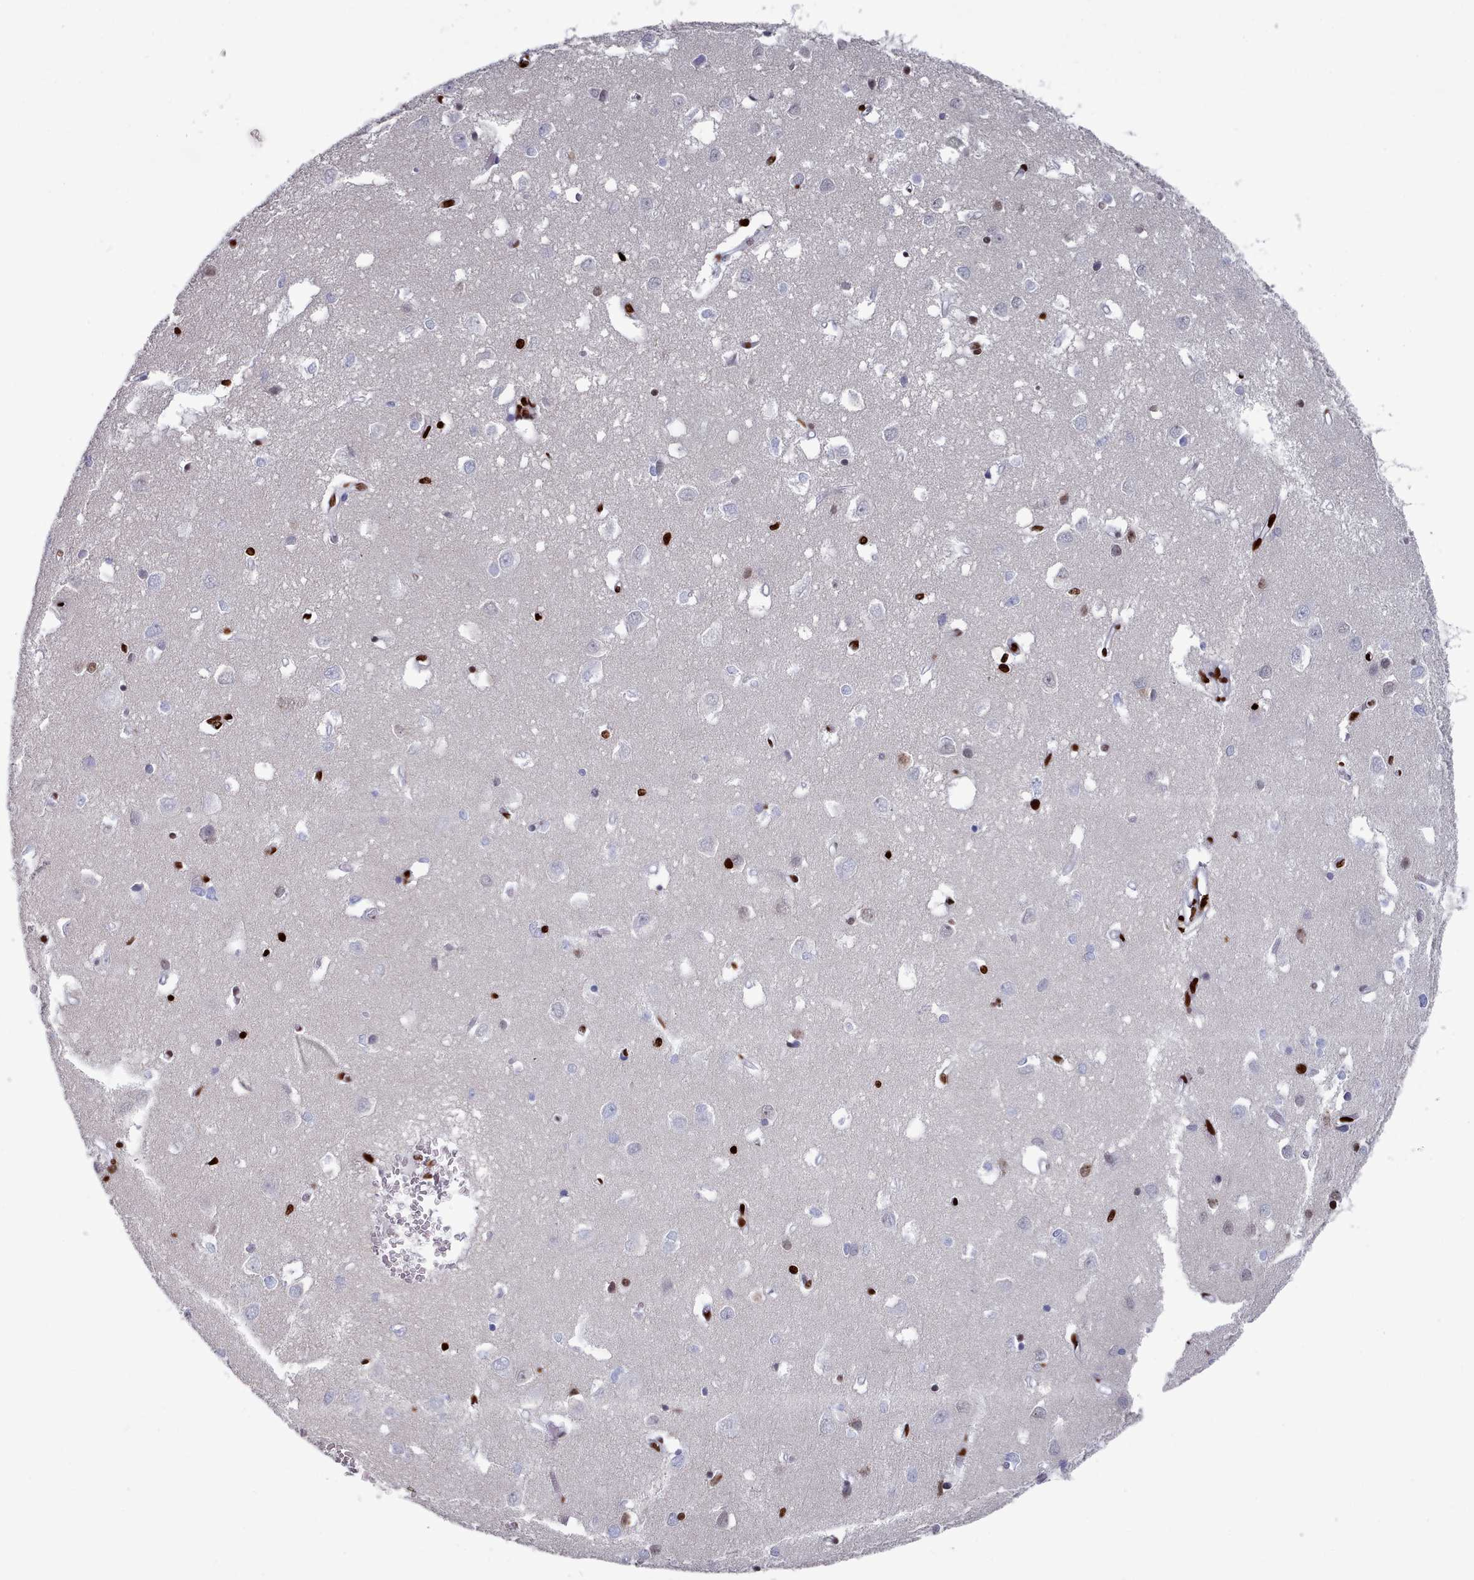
{"staining": {"intensity": "strong", "quantity": "25%-75%", "location": "nuclear"}, "tissue": "cerebral cortex", "cell_type": "Endothelial cells", "image_type": "normal", "snomed": [{"axis": "morphology", "description": "Normal tissue, NOS"}, {"axis": "topography", "description": "Cerebral cortex"}], "caption": "Benign cerebral cortex shows strong nuclear positivity in about 25%-75% of endothelial cells The protein is shown in brown color, while the nuclei are stained blue..", "gene": "PCDHB11", "patient": {"sex": "female", "age": 64}}